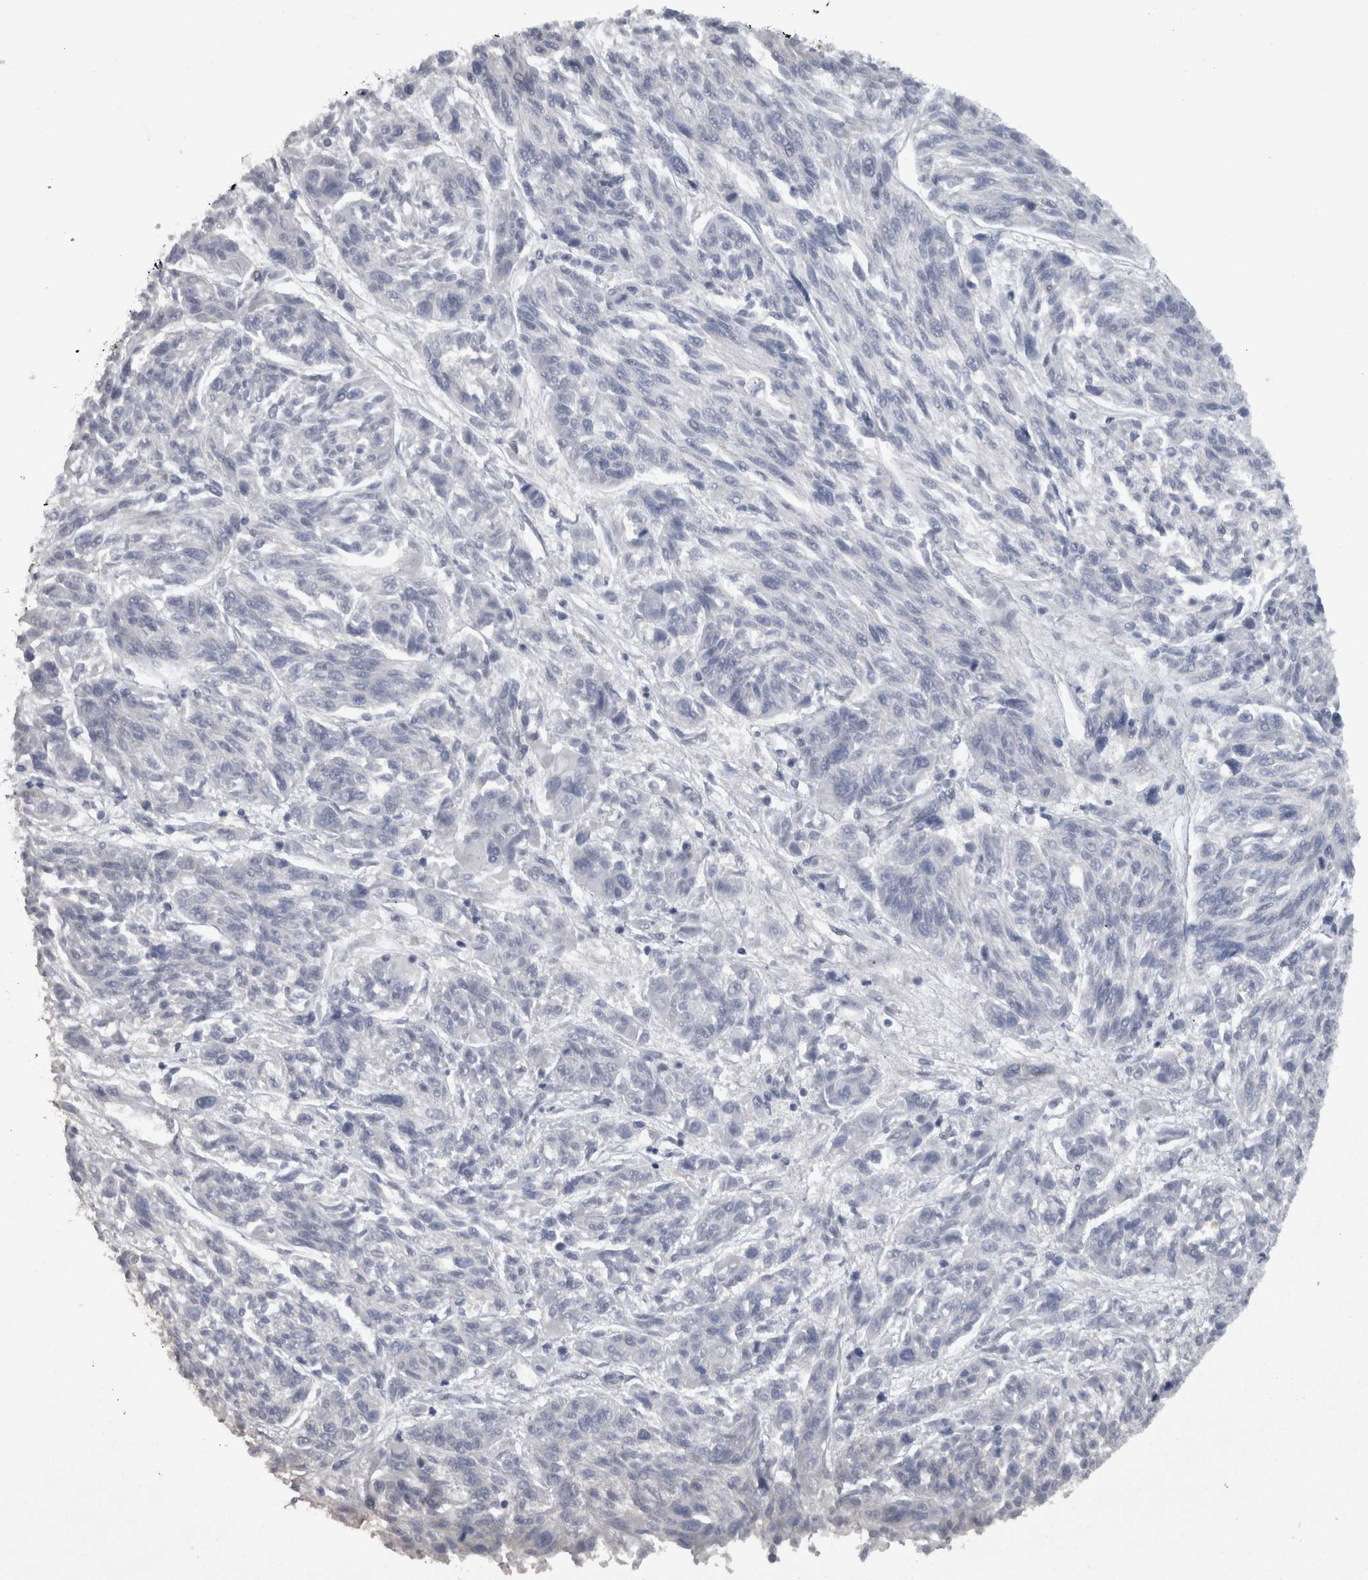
{"staining": {"intensity": "negative", "quantity": "none", "location": "none"}, "tissue": "melanoma", "cell_type": "Tumor cells", "image_type": "cancer", "snomed": [{"axis": "morphology", "description": "Malignant melanoma, NOS"}, {"axis": "topography", "description": "Skin"}], "caption": "Tumor cells are negative for brown protein staining in melanoma.", "gene": "C1orf54", "patient": {"sex": "male", "age": 53}}